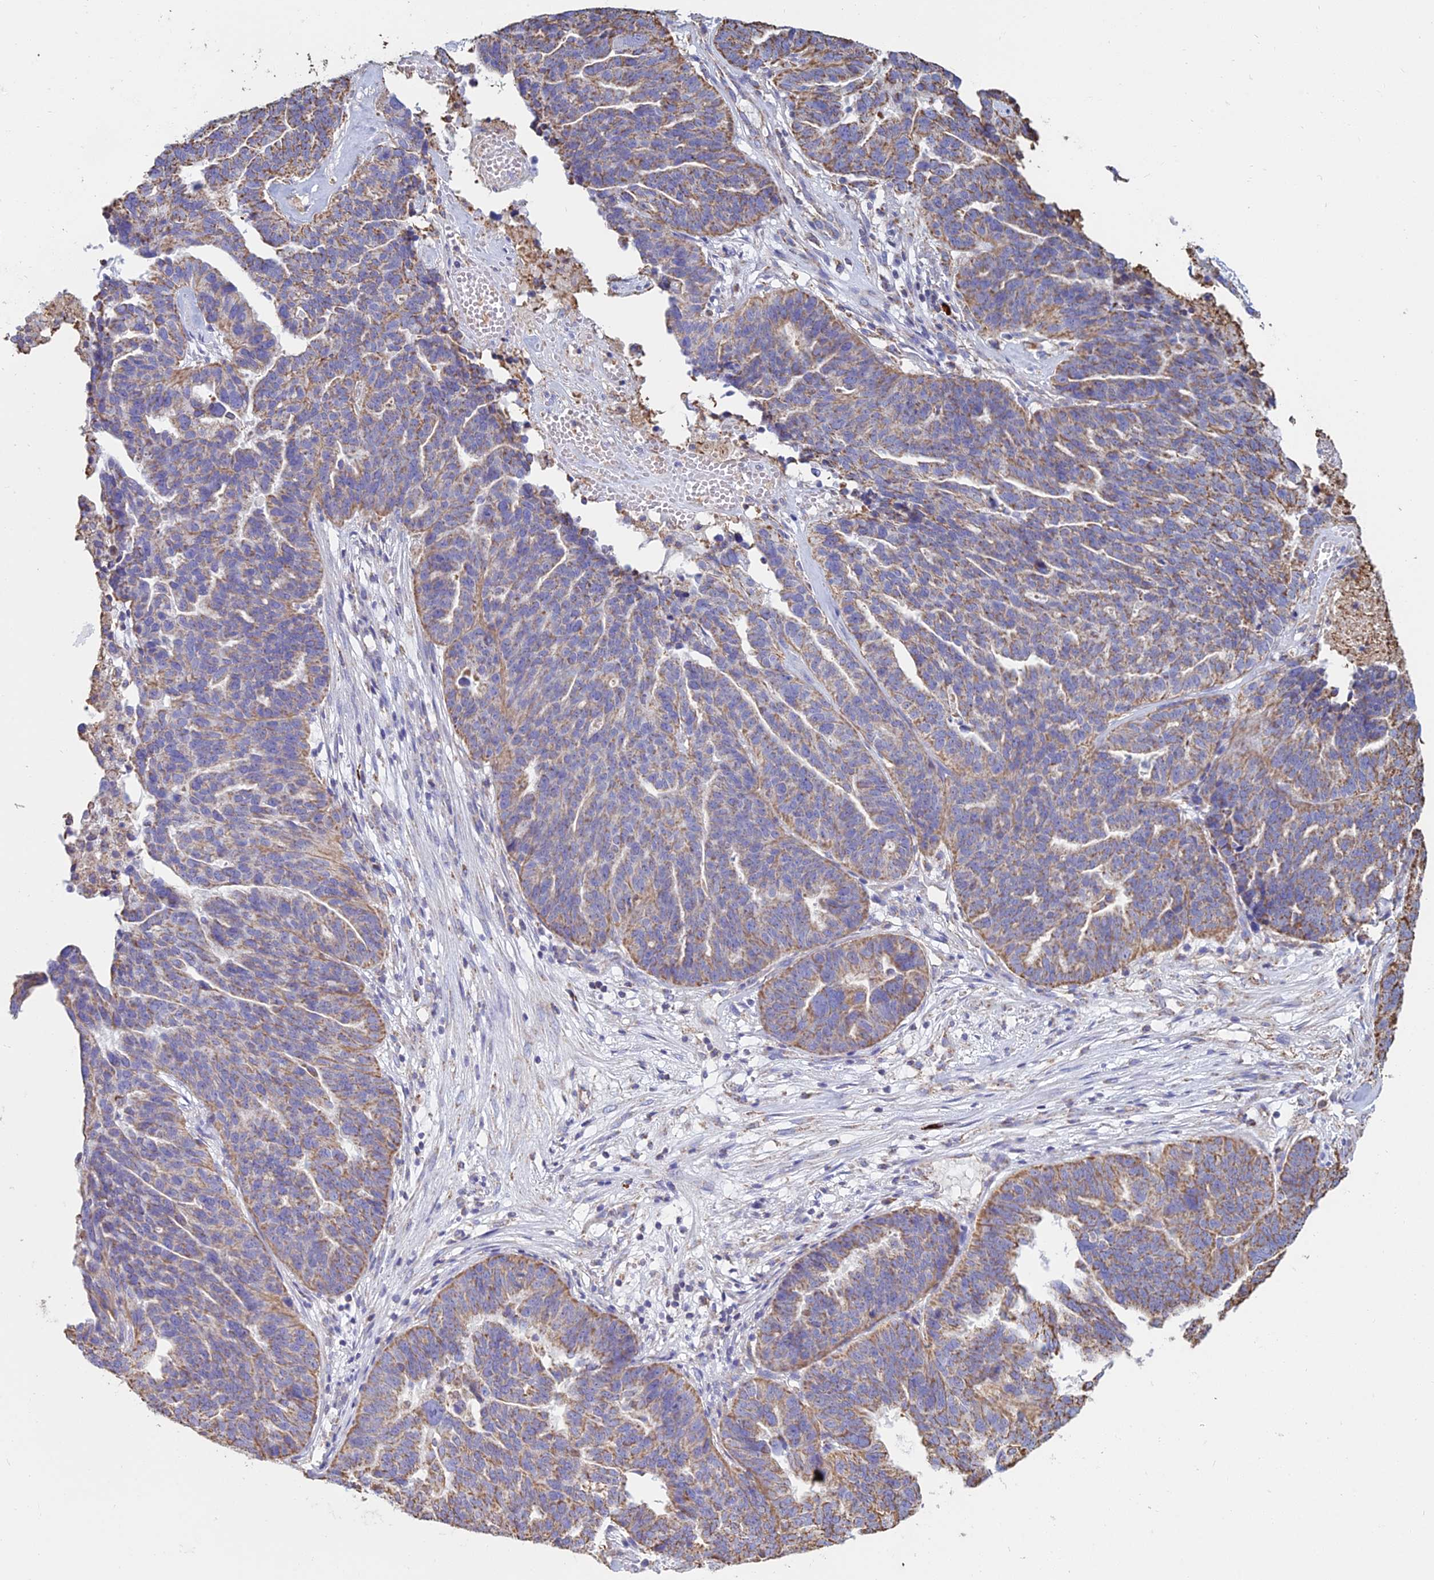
{"staining": {"intensity": "moderate", "quantity": ">75%", "location": "cytoplasmic/membranous"}, "tissue": "ovarian cancer", "cell_type": "Tumor cells", "image_type": "cancer", "snomed": [{"axis": "morphology", "description": "Cystadenocarcinoma, serous, NOS"}, {"axis": "topography", "description": "Ovary"}], "caption": "Immunohistochemistry image of serous cystadenocarcinoma (ovarian) stained for a protein (brown), which reveals medium levels of moderate cytoplasmic/membranous staining in about >75% of tumor cells.", "gene": "OR2W3", "patient": {"sex": "female", "age": 59}}